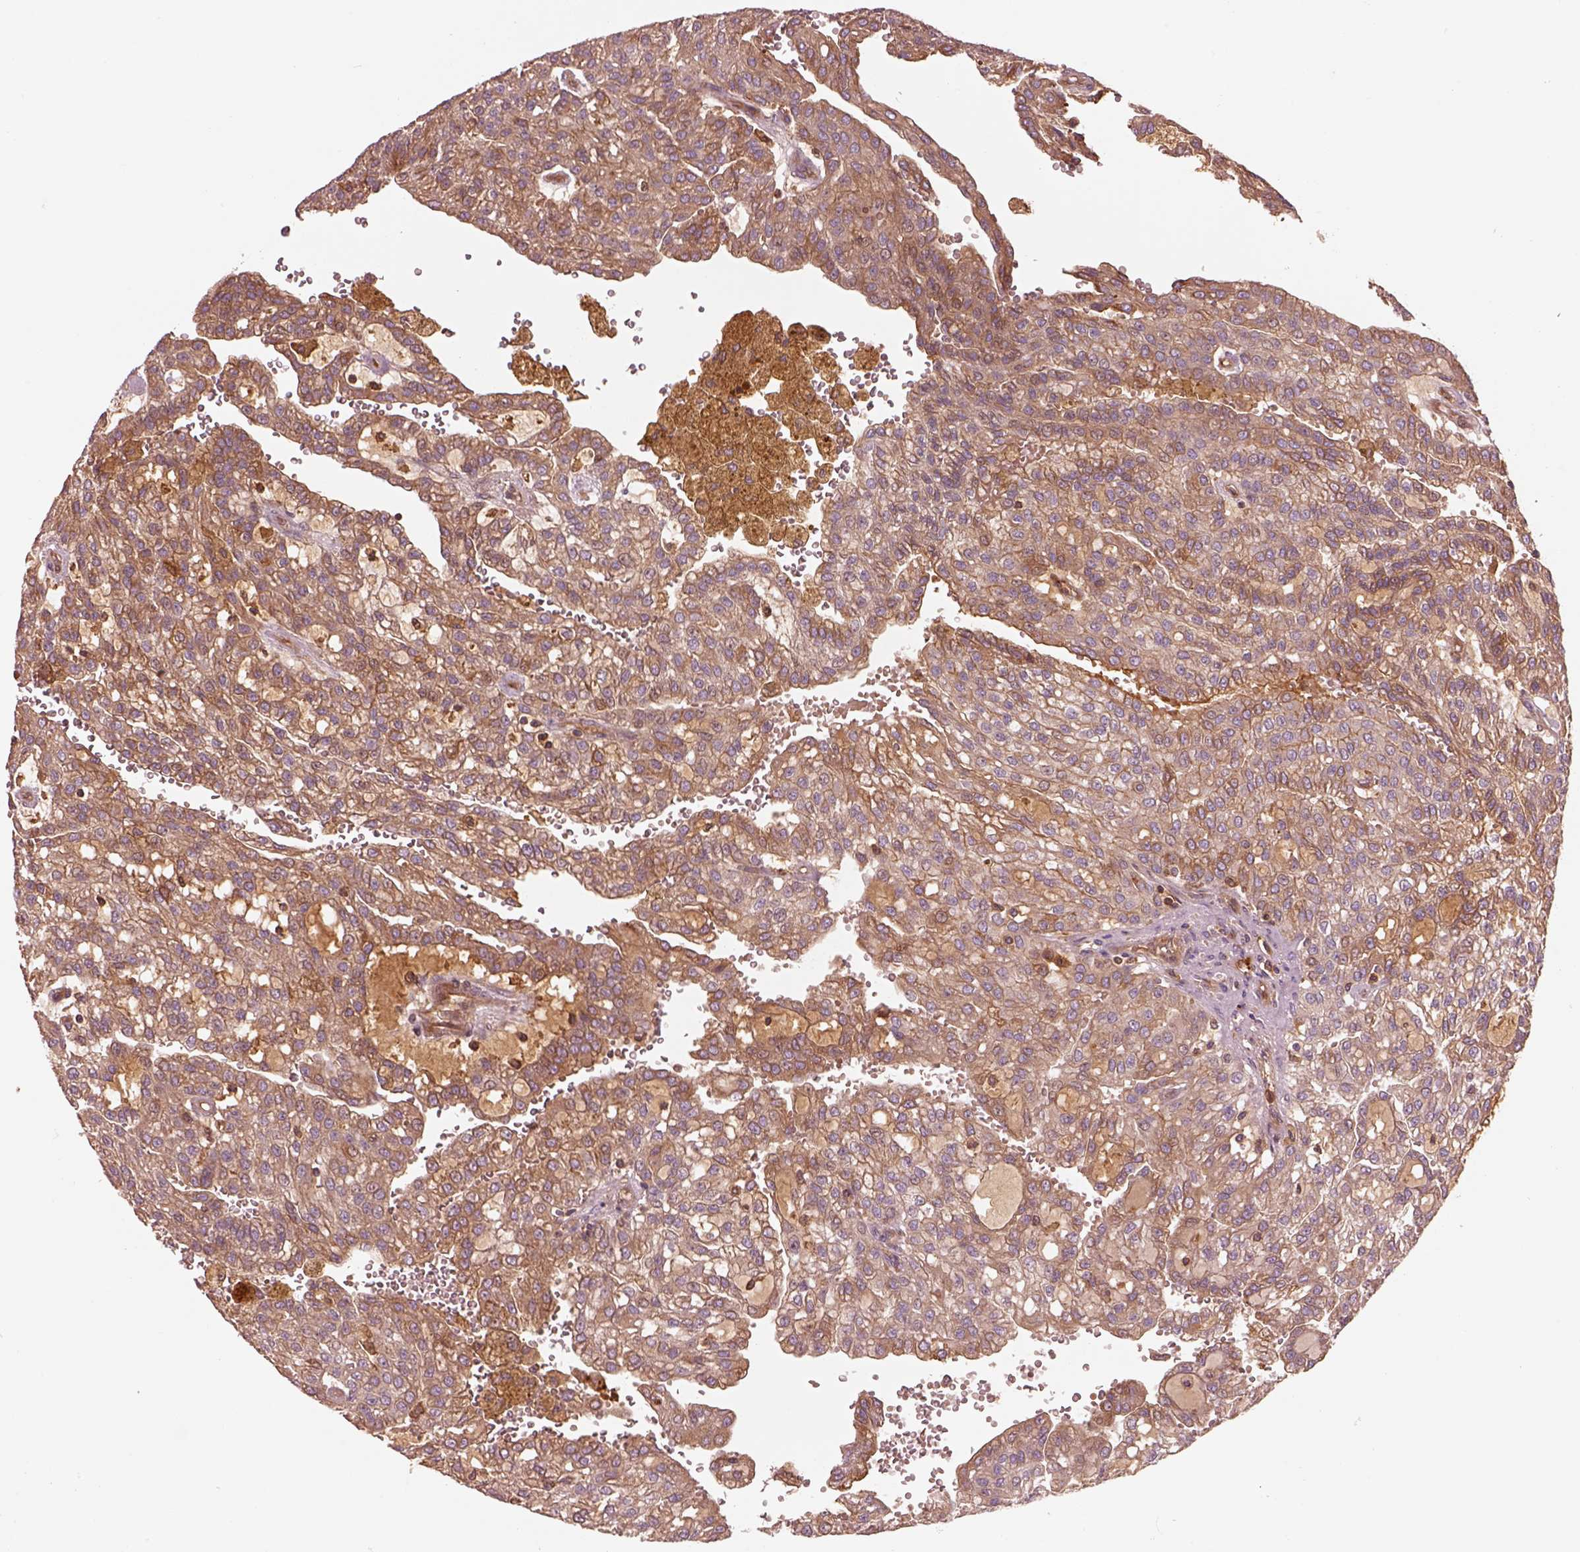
{"staining": {"intensity": "moderate", "quantity": "25%-75%", "location": "cytoplasmic/membranous"}, "tissue": "renal cancer", "cell_type": "Tumor cells", "image_type": "cancer", "snomed": [{"axis": "morphology", "description": "Adenocarcinoma, NOS"}, {"axis": "topography", "description": "Kidney"}], "caption": "IHC (DAB (3,3'-diaminobenzidine)) staining of renal cancer (adenocarcinoma) demonstrates moderate cytoplasmic/membranous protein staining in approximately 25%-75% of tumor cells.", "gene": "ASCC2", "patient": {"sex": "male", "age": 63}}